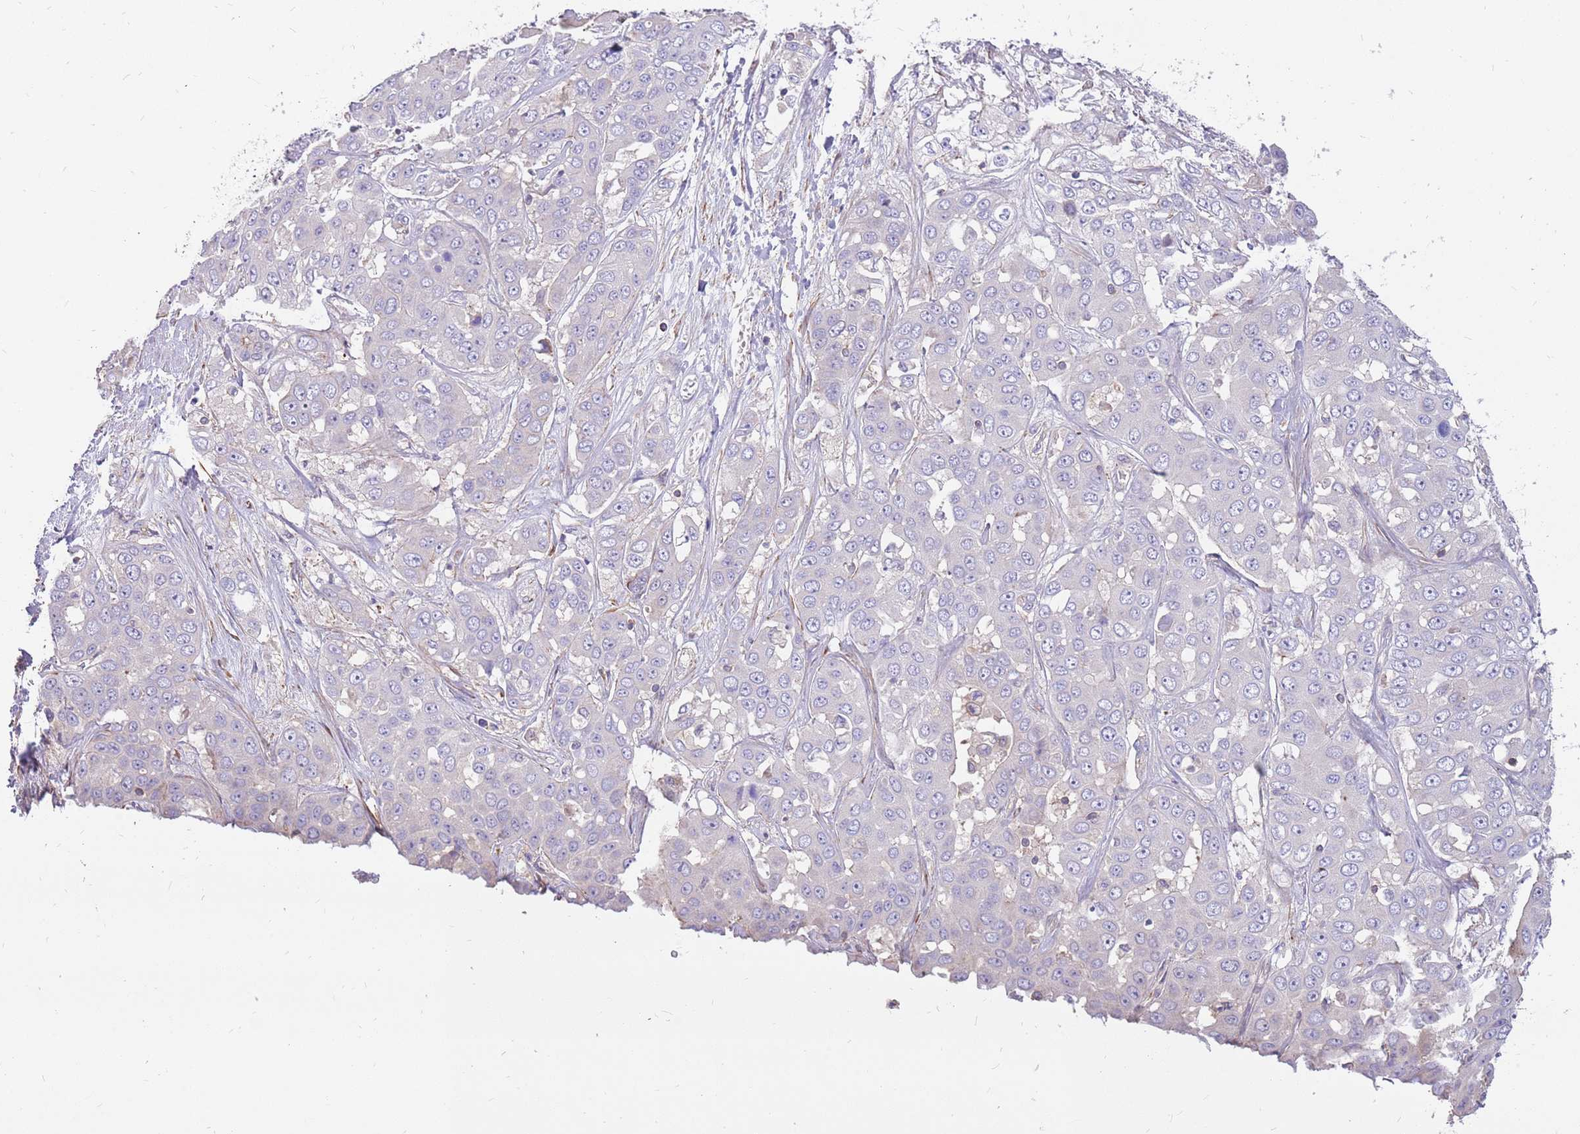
{"staining": {"intensity": "negative", "quantity": "none", "location": "none"}, "tissue": "liver cancer", "cell_type": "Tumor cells", "image_type": "cancer", "snomed": [{"axis": "morphology", "description": "Cholangiocarcinoma"}, {"axis": "topography", "description": "Liver"}], "caption": "Immunohistochemistry image of human cholangiocarcinoma (liver) stained for a protein (brown), which reveals no positivity in tumor cells.", "gene": "MVD", "patient": {"sex": "female", "age": 52}}